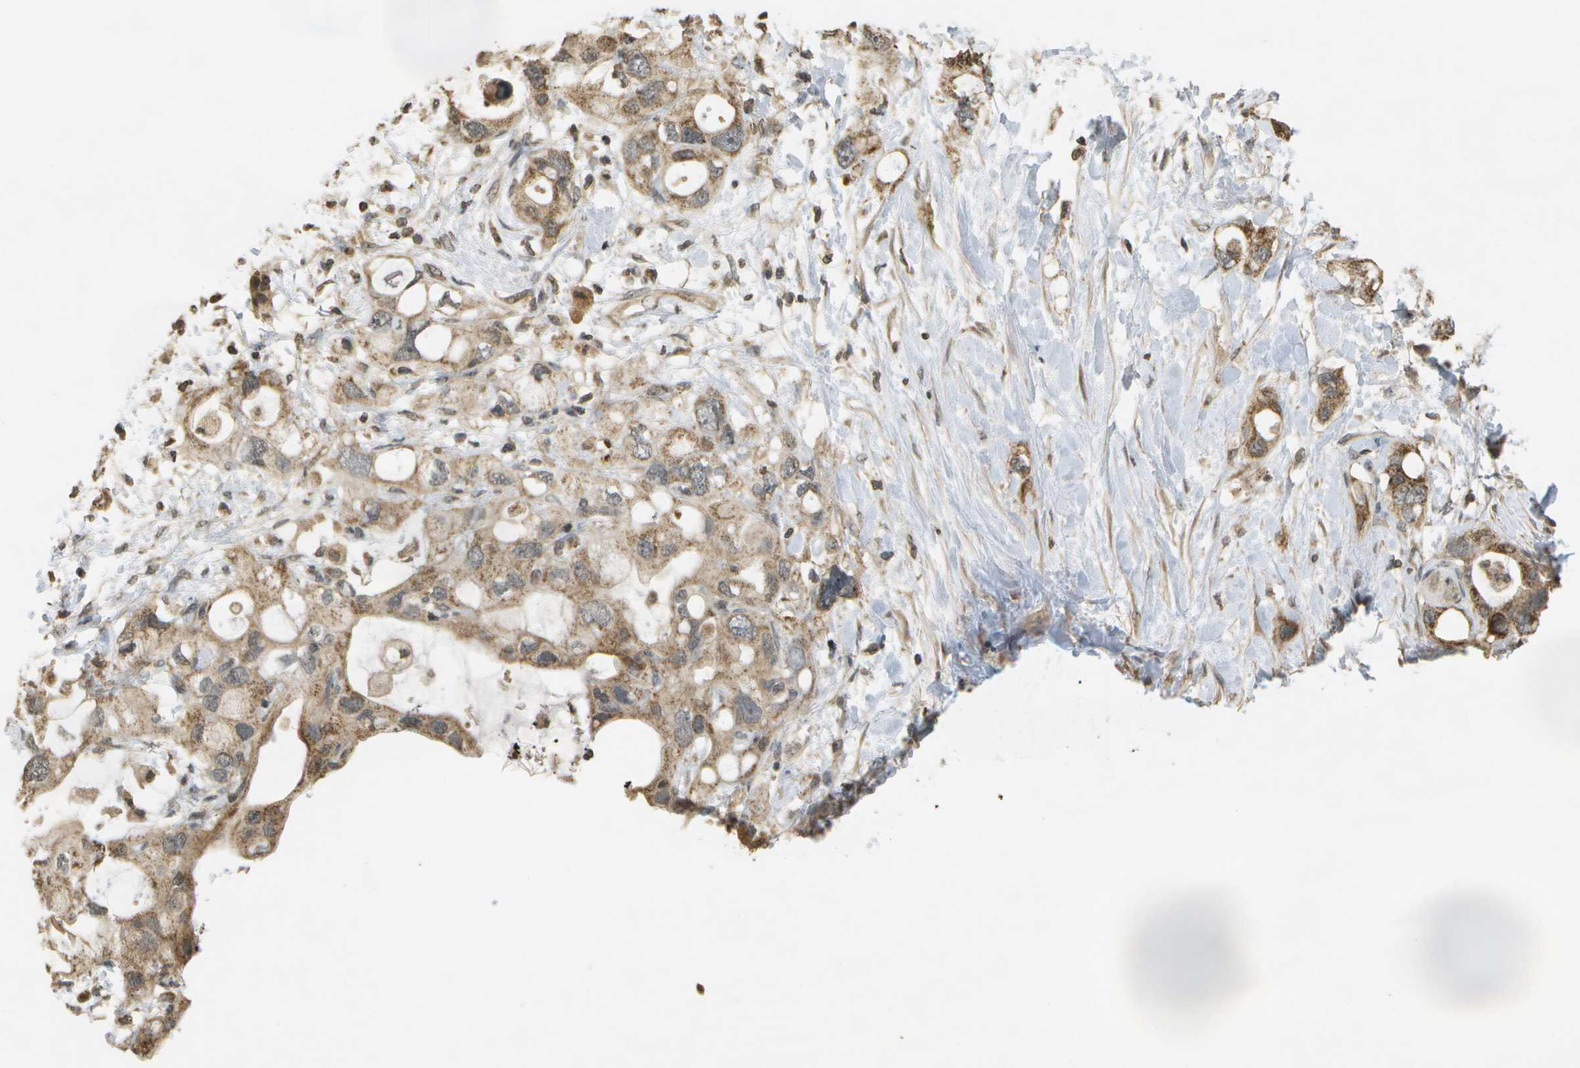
{"staining": {"intensity": "moderate", "quantity": ">75%", "location": "cytoplasmic/membranous"}, "tissue": "pancreatic cancer", "cell_type": "Tumor cells", "image_type": "cancer", "snomed": [{"axis": "morphology", "description": "Adenocarcinoma, NOS"}, {"axis": "topography", "description": "Pancreas"}], "caption": "Immunohistochemistry (IHC) (DAB) staining of pancreatic cancer (adenocarcinoma) shows moderate cytoplasmic/membranous protein expression in approximately >75% of tumor cells.", "gene": "RAB21", "patient": {"sex": "female", "age": 56}}